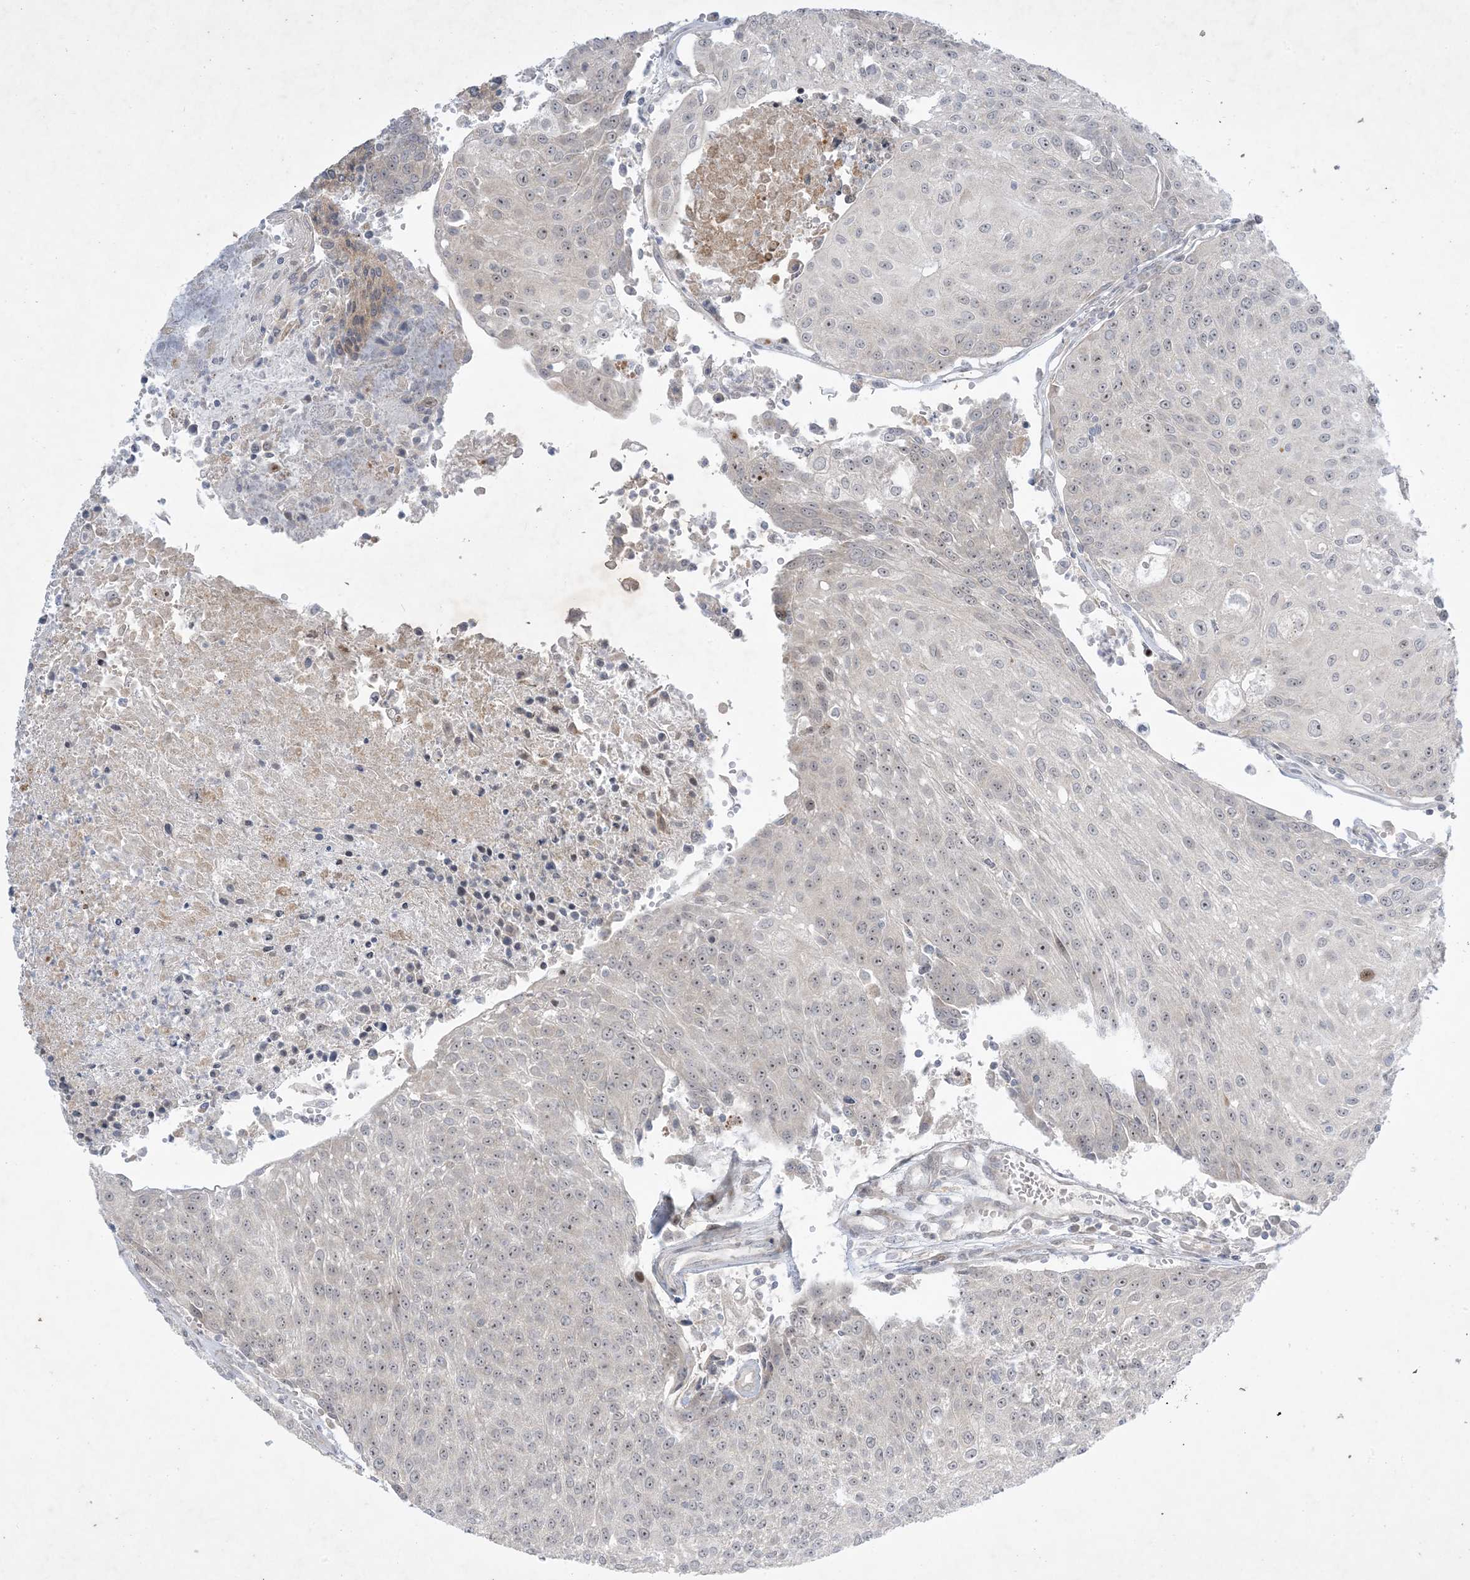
{"staining": {"intensity": "weak", "quantity": "<25%", "location": "nuclear"}, "tissue": "urothelial cancer", "cell_type": "Tumor cells", "image_type": "cancer", "snomed": [{"axis": "morphology", "description": "Urothelial carcinoma, High grade"}, {"axis": "topography", "description": "Urinary bladder"}], "caption": "Tumor cells are negative for brown protein staining in urothelial cancer. The staining is performed using DAB (3,3'-diaminobenzidine) brown chromogen with nuclei counter-stained in using hematoxylin.", "gene": "SOGA3", "patient": {"sex": "female", "age": 85}}